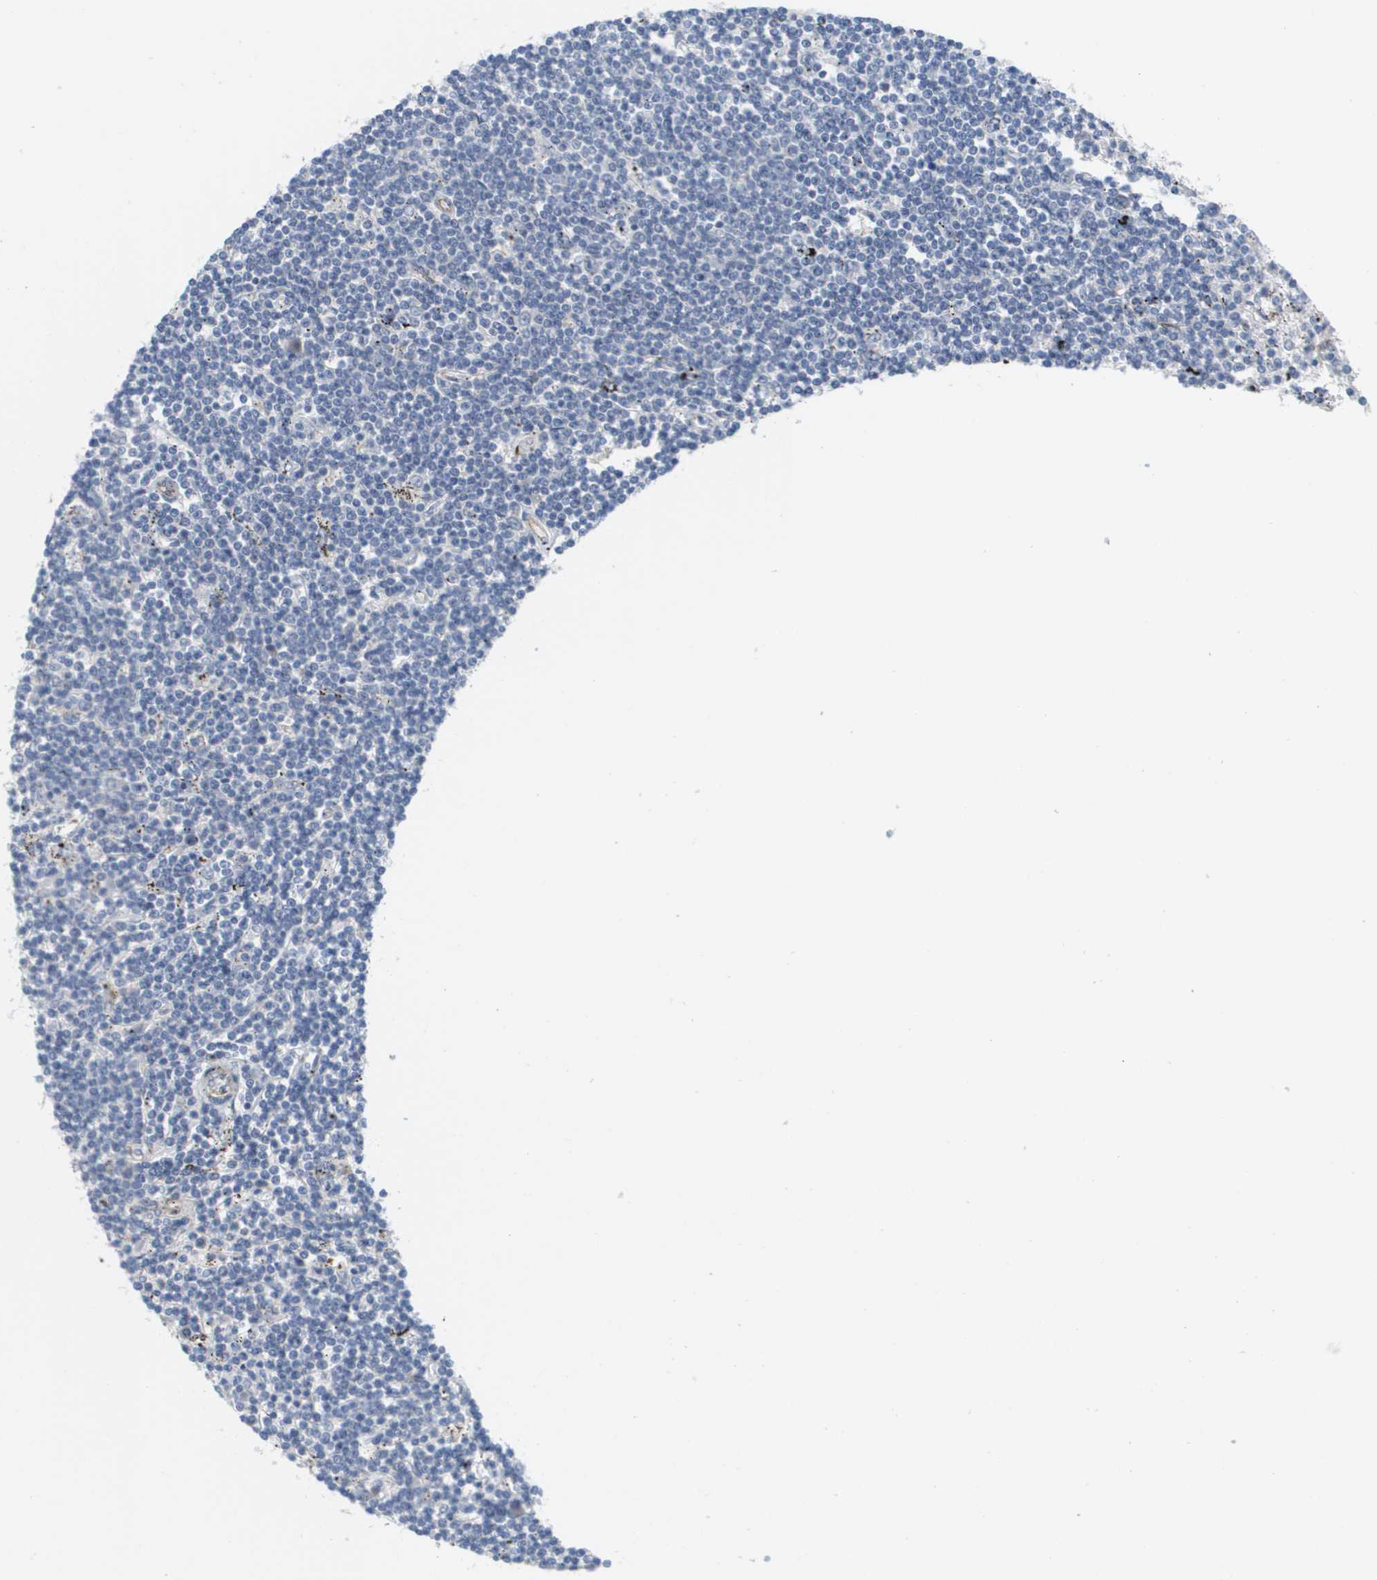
{"staining": {"intensity": "negative", "quantity": "none", "location": "none"}, "tissue": "lymphoma", "cell_type": "Tumor cells", "image_type": "cancer", "snomed": [{"axis": "morphology", "description": "Malignant lymphoma, non-Hodgkin's type, Low grade"}, {"axis": "topography", "description": "Spleen"}], "caption": "Human lymphoma stained for a protein using IHC demonstrates no expression in tumor cells.", "gene": "ANGPT2", "patient": {"sex": "male", "age": 76}}